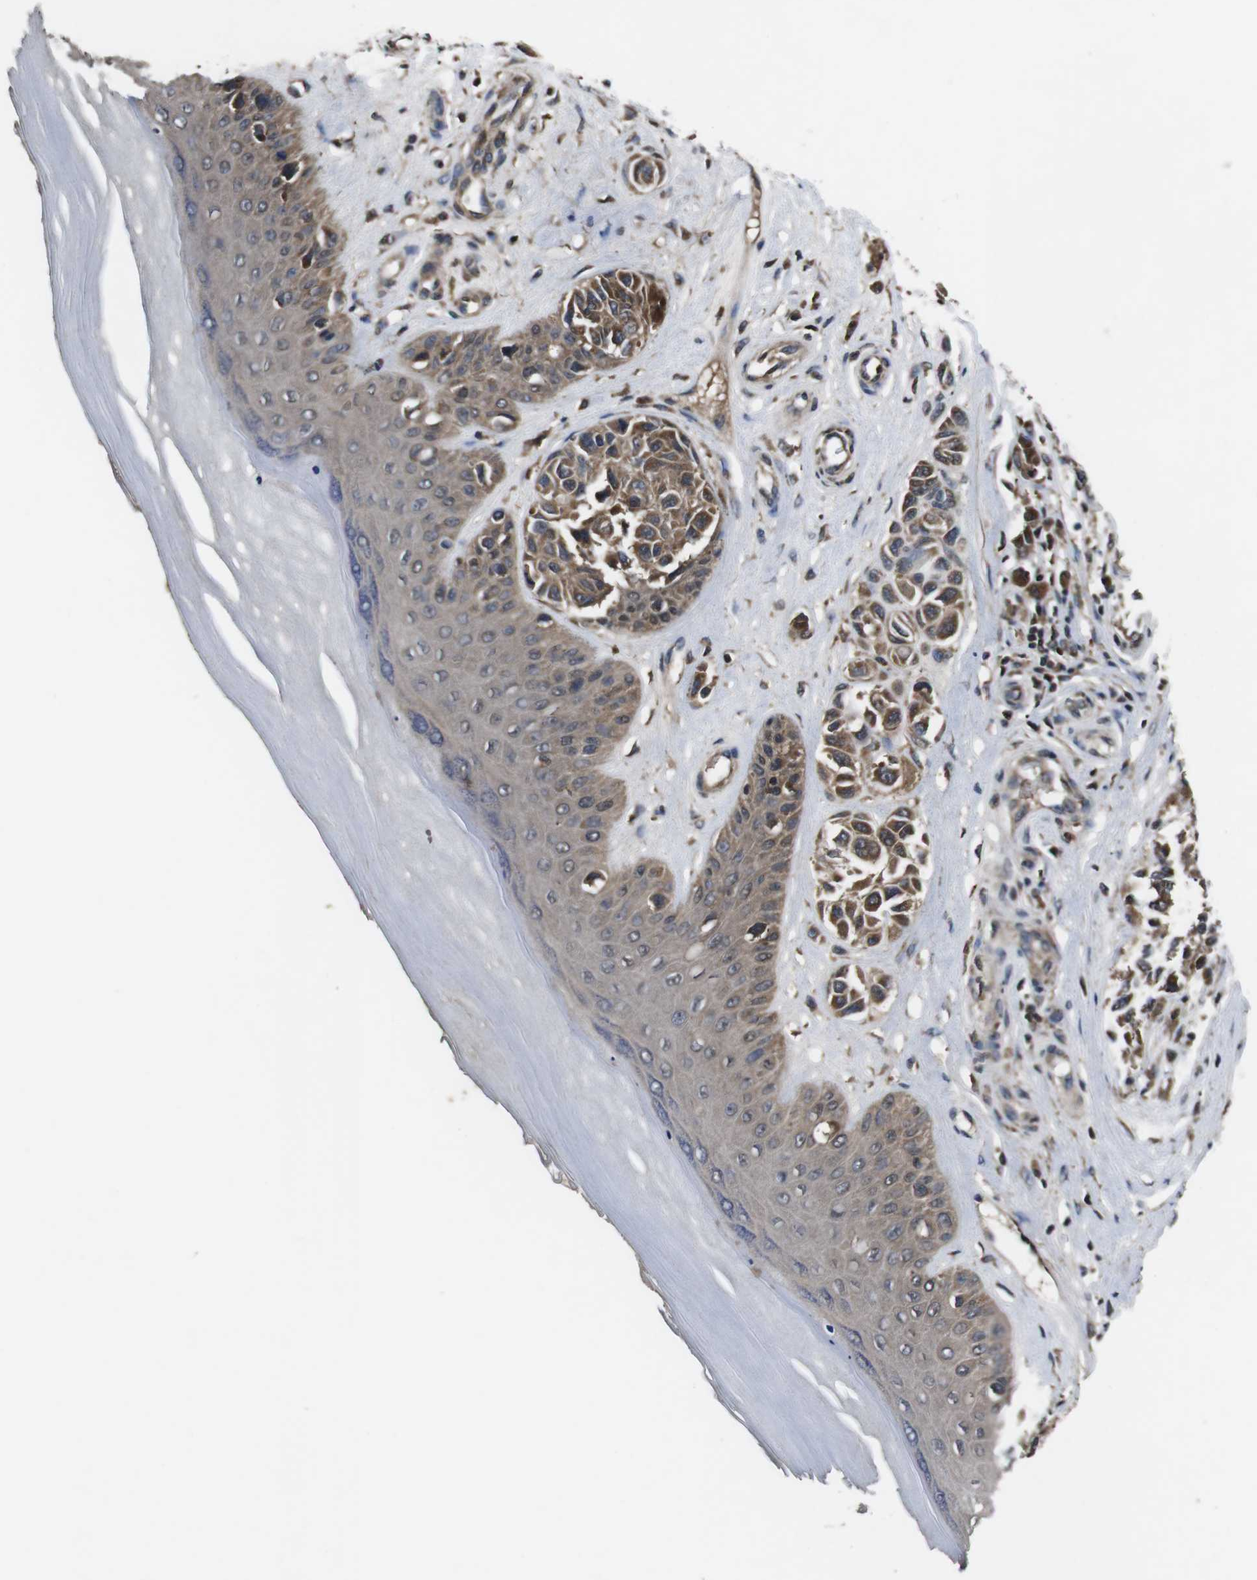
{"staining": {"intensity": "moderate", "quantity": ">75%", "location": "cytoplasmic/membranous"}, "tissue": "melanoma", "cell_type": "Tumor cells", "image_type": "cancer", "snomed": [{"axis": "morphology", "description": "Malignant melanoma, NOS"}, {"axis": "topography", "description": "Skin"}], "caption": "Malignant melanoma tissue reveals moderate cytoplasmic/membranous positivity in approximately >75% of tumor cells, visualized by immunohistochemistry.", "gene": "CXCL11", "patient": {"sex": "female", "age": 64}}